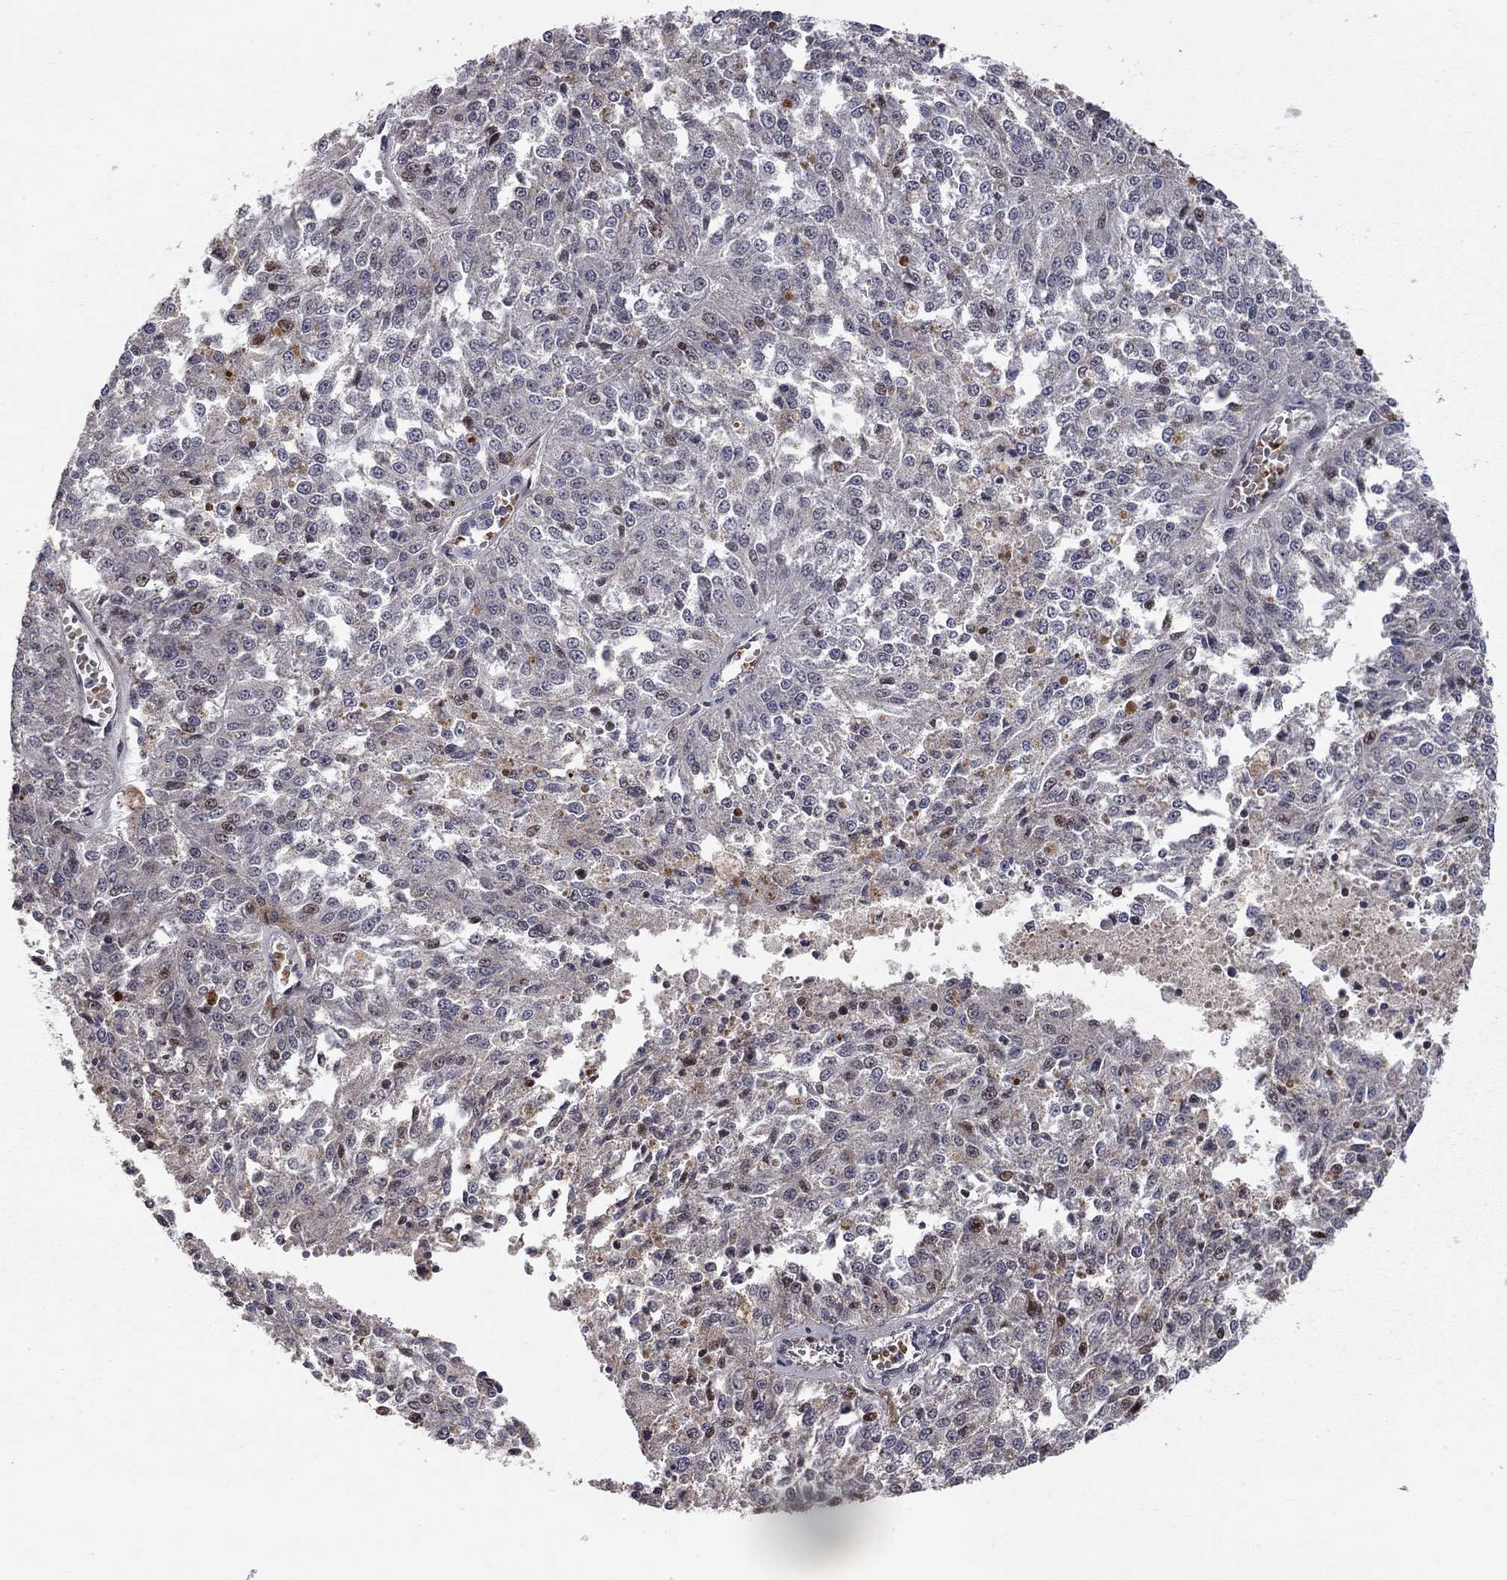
{"staining": {"intensity": "weak", "quantity": "<25%", "location": "nuclear"}, "tissue": "melanoma", "cell_type": "Tumor cells", "image_type": "cancer", "snomed": [{"axis": "morphology", "description": "Malignant melanoma, Metastatic site"}, {"axis": "topography", "description": "Lymph node"}], "caption": "The micrograph reveals no staining of tumor cells in malignant melanoma (metastatic site).", "gene": "HDAC3", "patient": {"sex": "female", "age": 64}}